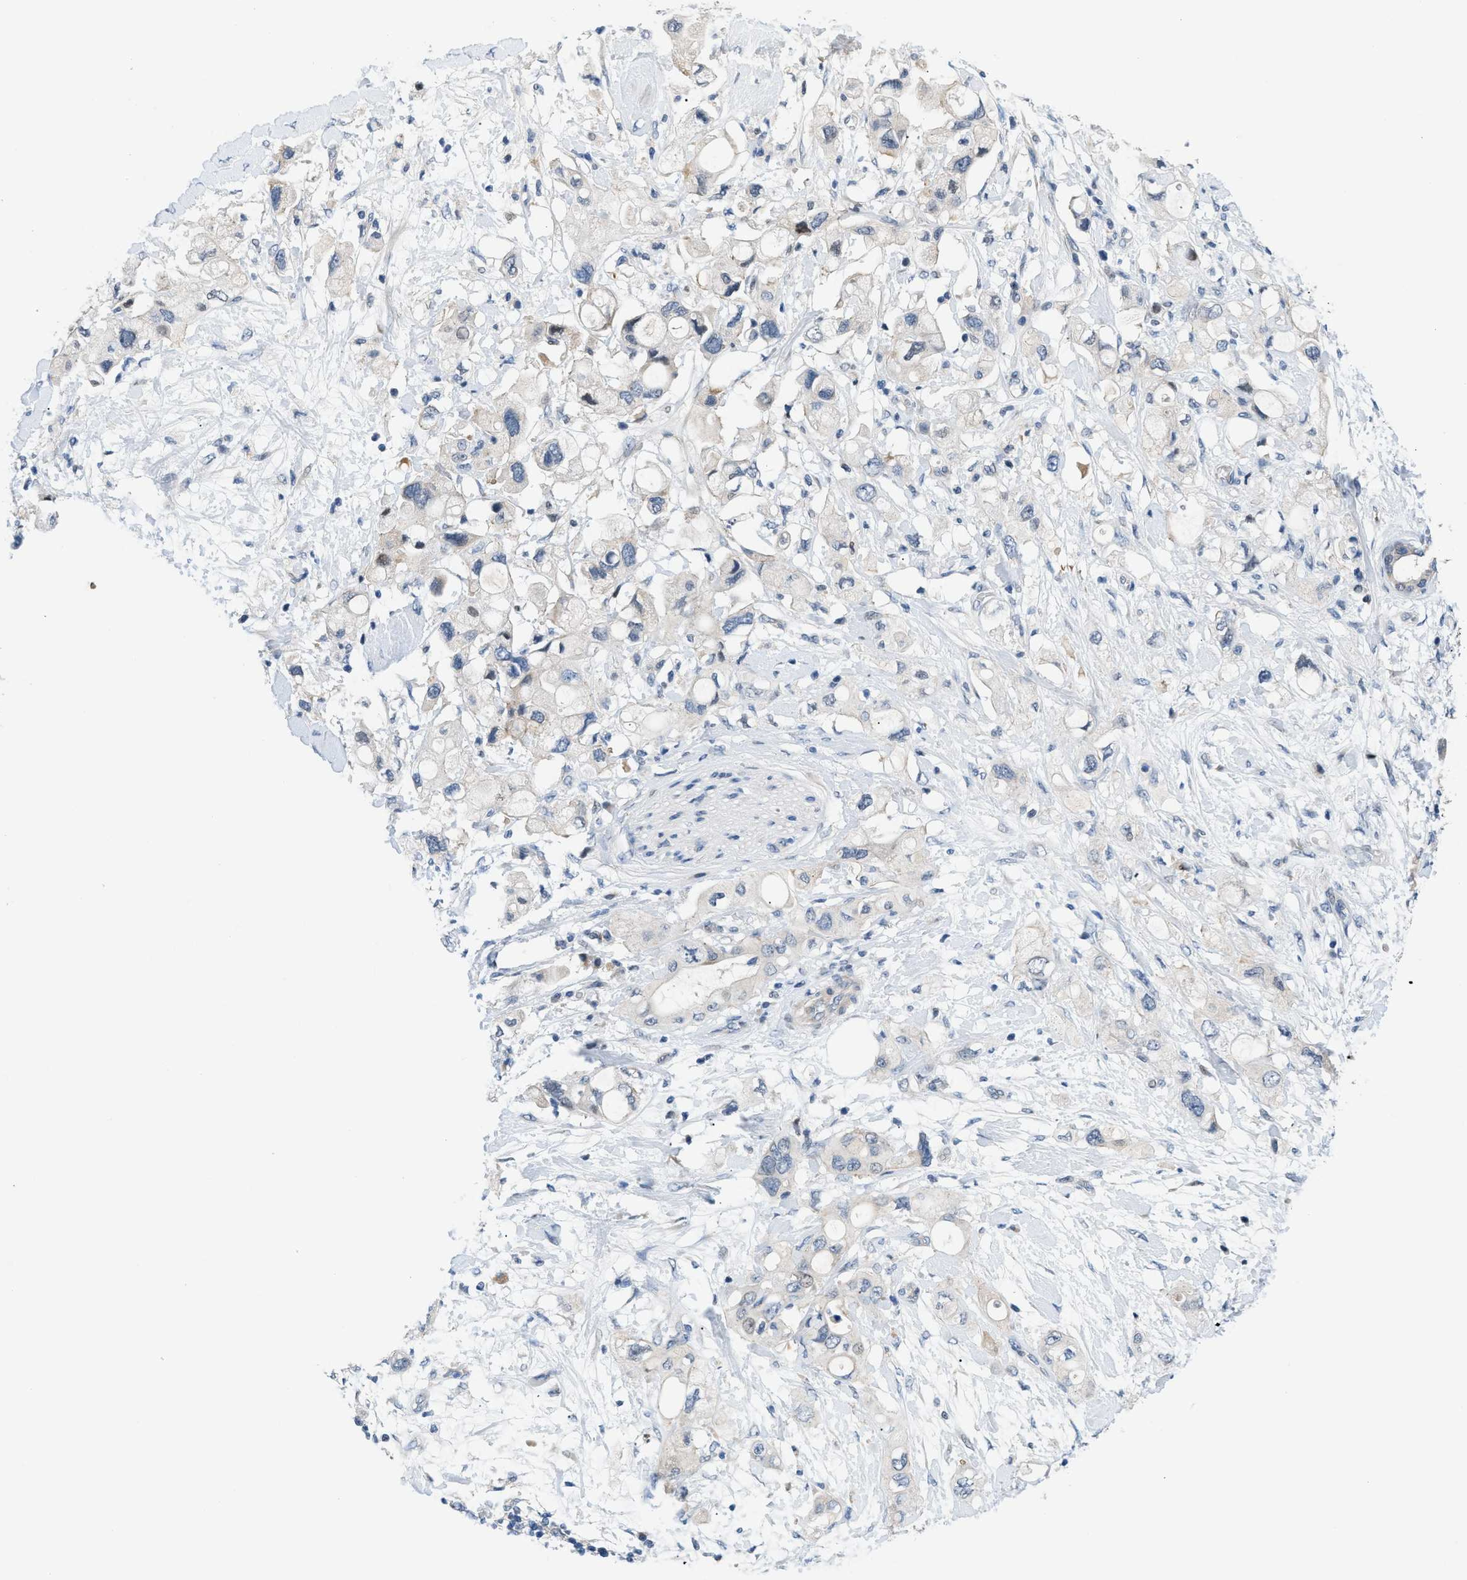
{"staining": {"intensity": "negative", "quantity": "none", "location": "none"}, "tissue": "pancreatic cancer", "cell_type": "Tumor cells", "image_type": "cancer", "snomed": [{"axis": "morphology", "description": "Adenocarcinoma, NOS"}, {"axis": "topography", "description": "Pancreas"}], "caption": "This is an IHC histopathology image of human pancreatic adenocarcinoma. There is no positivity in tumor cells.", "gene": "FDCSP", "patient": {"sex": "female", "age": 56}}